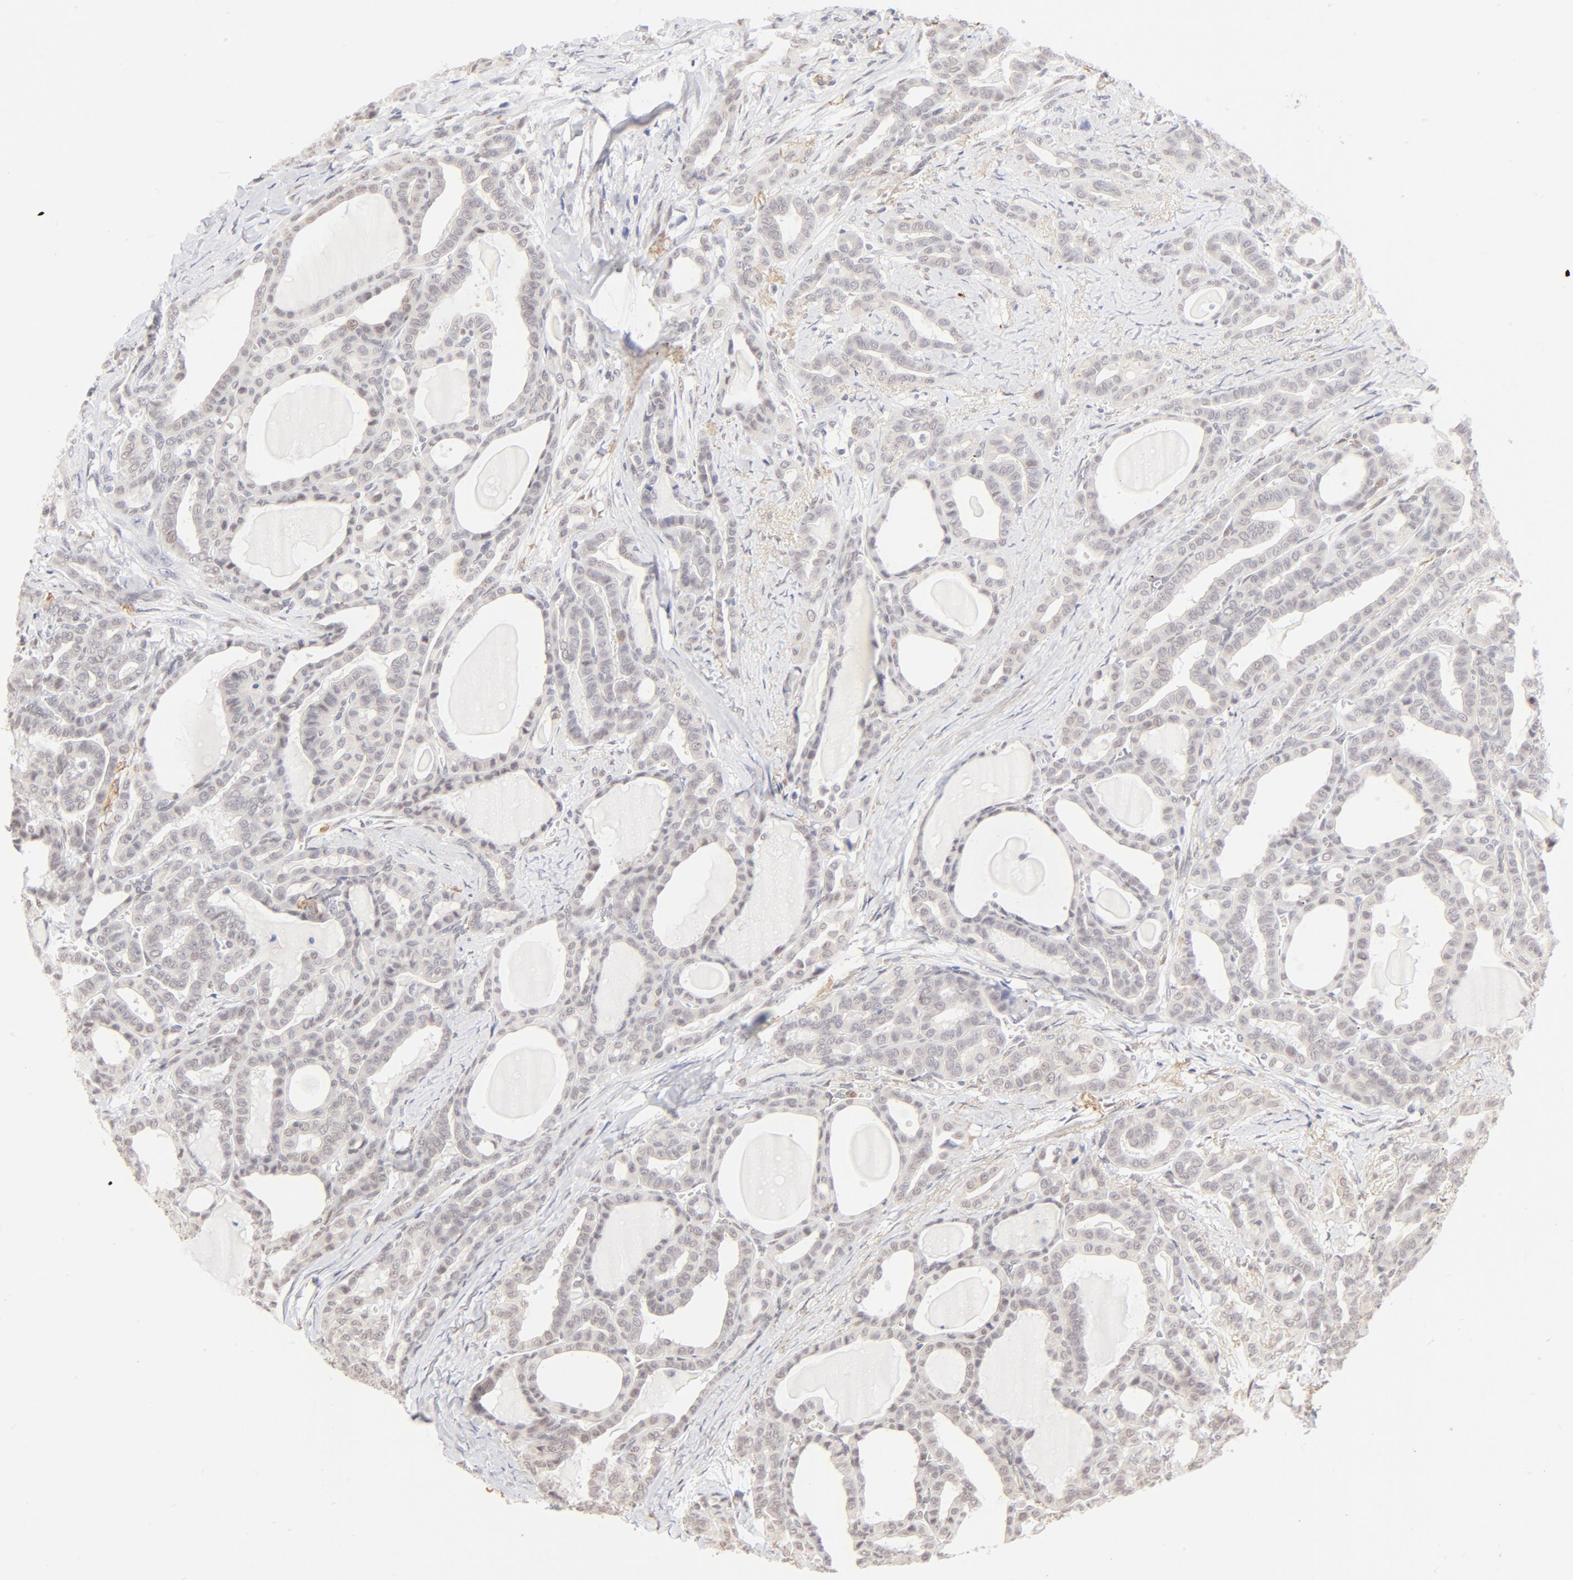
{"staining": {"intensity": "weak", "quantity": "<25%", "location": "nuclear"}, "tissue": "thyroid cancer", "cell_type": "Tumor cells", "image_type": "cancer", "snomed": [{"axis": "morphology", "description": "Carcinoma, NOS"}, {"axis": "topography", "description": "Thyroid gland"}], "caption": "IHC of thyroid cancer (carcinoma) exhibits no positivity in tumor cells. Nuclei are stained in blue.", "gene": "PBX1", "patient": {"sex": "female", "age": 91}}